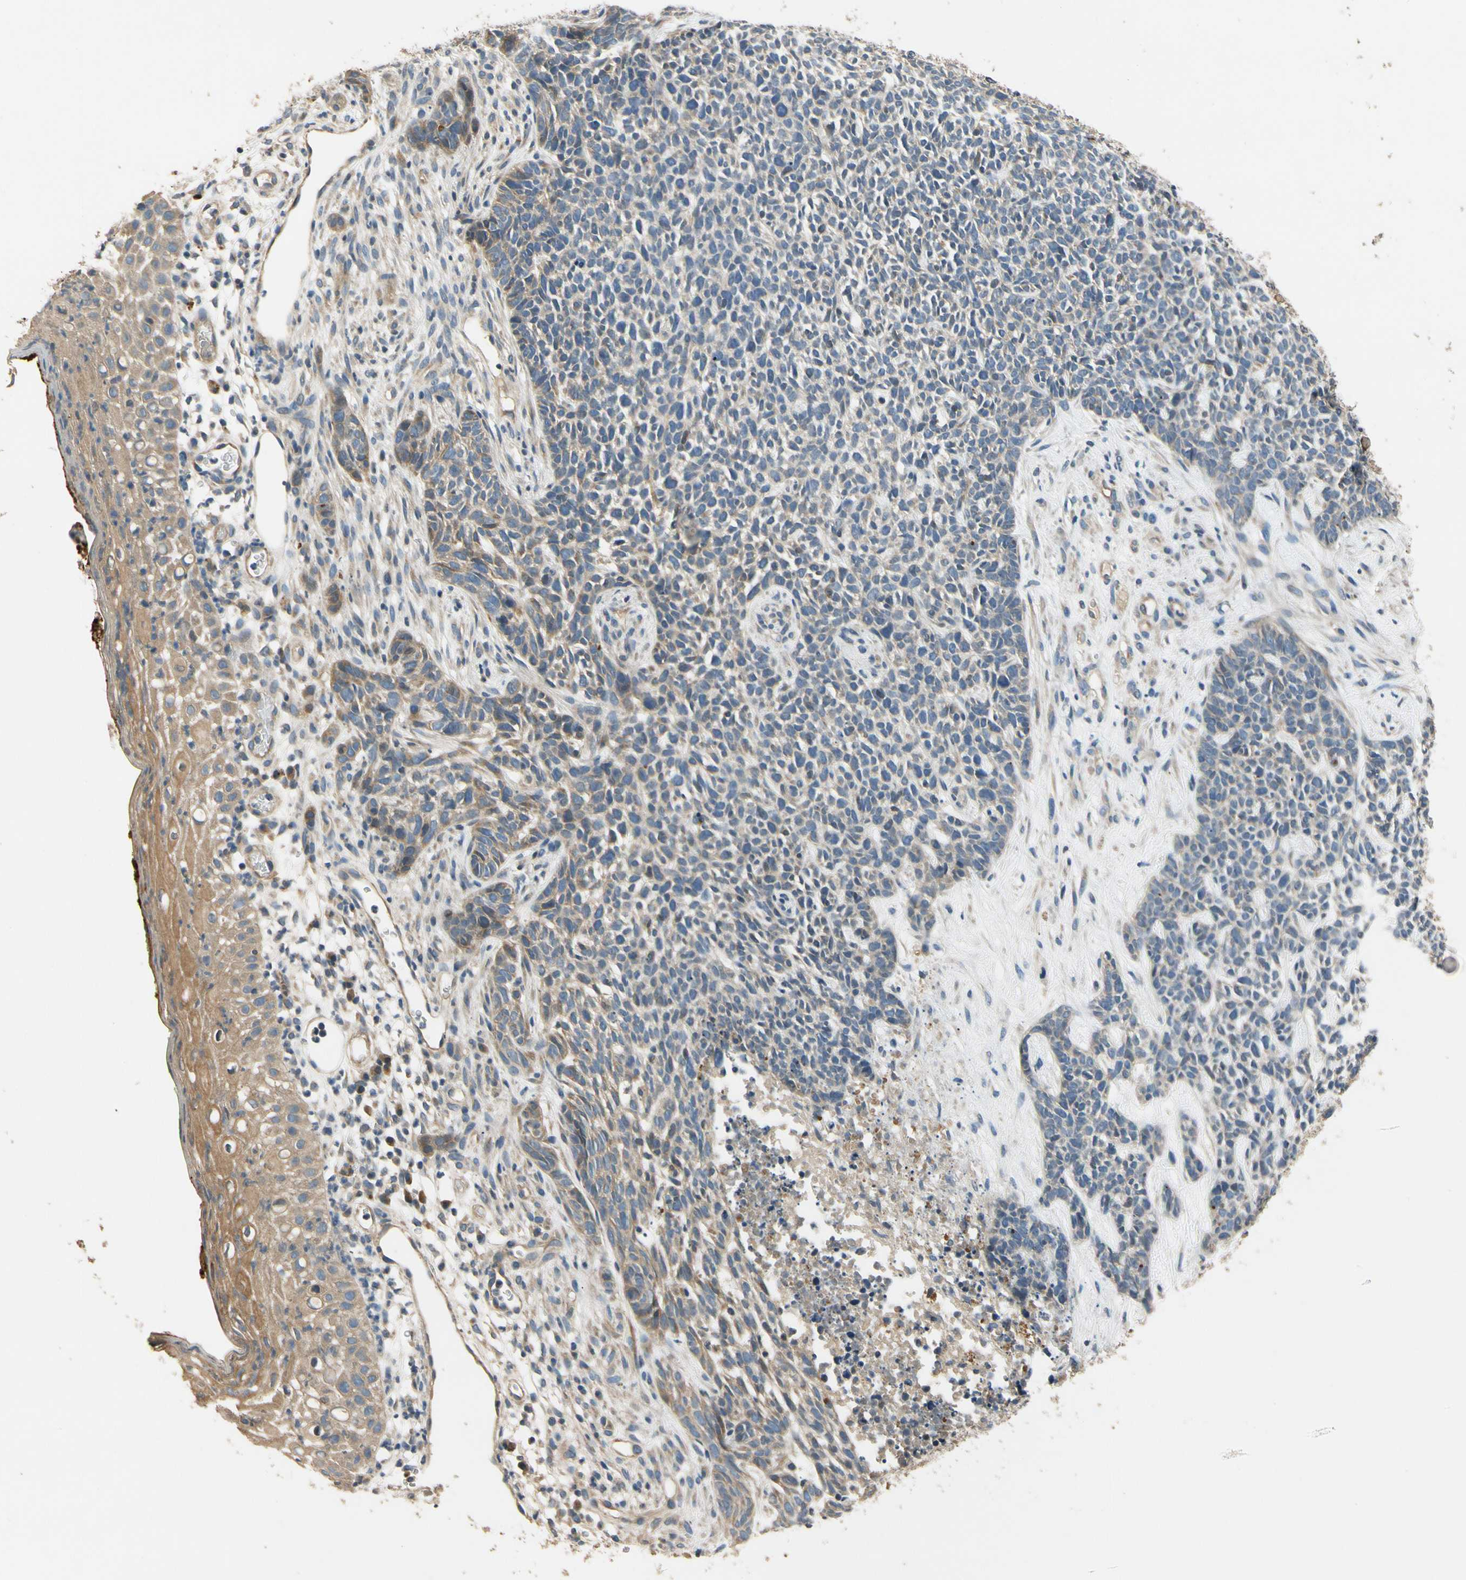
{"staining": {"intensity": "weak", "quantity": "<25%", "location": "cytoplasmic/membranous"}, "tissue": "skin cancer", "cell_type": "Tumor cells", "image_type": "cancer", "snomed": [{"axis": "morphology", "description": "Basal cell carcinoma"}, {"axis": "topography", "description": "Skin"}], "caption": "Tumor cells are negative for brown protein staining in skin cancer.", "gene": "ALKBH3", "patient": {"sex": "female", "age": 84}}